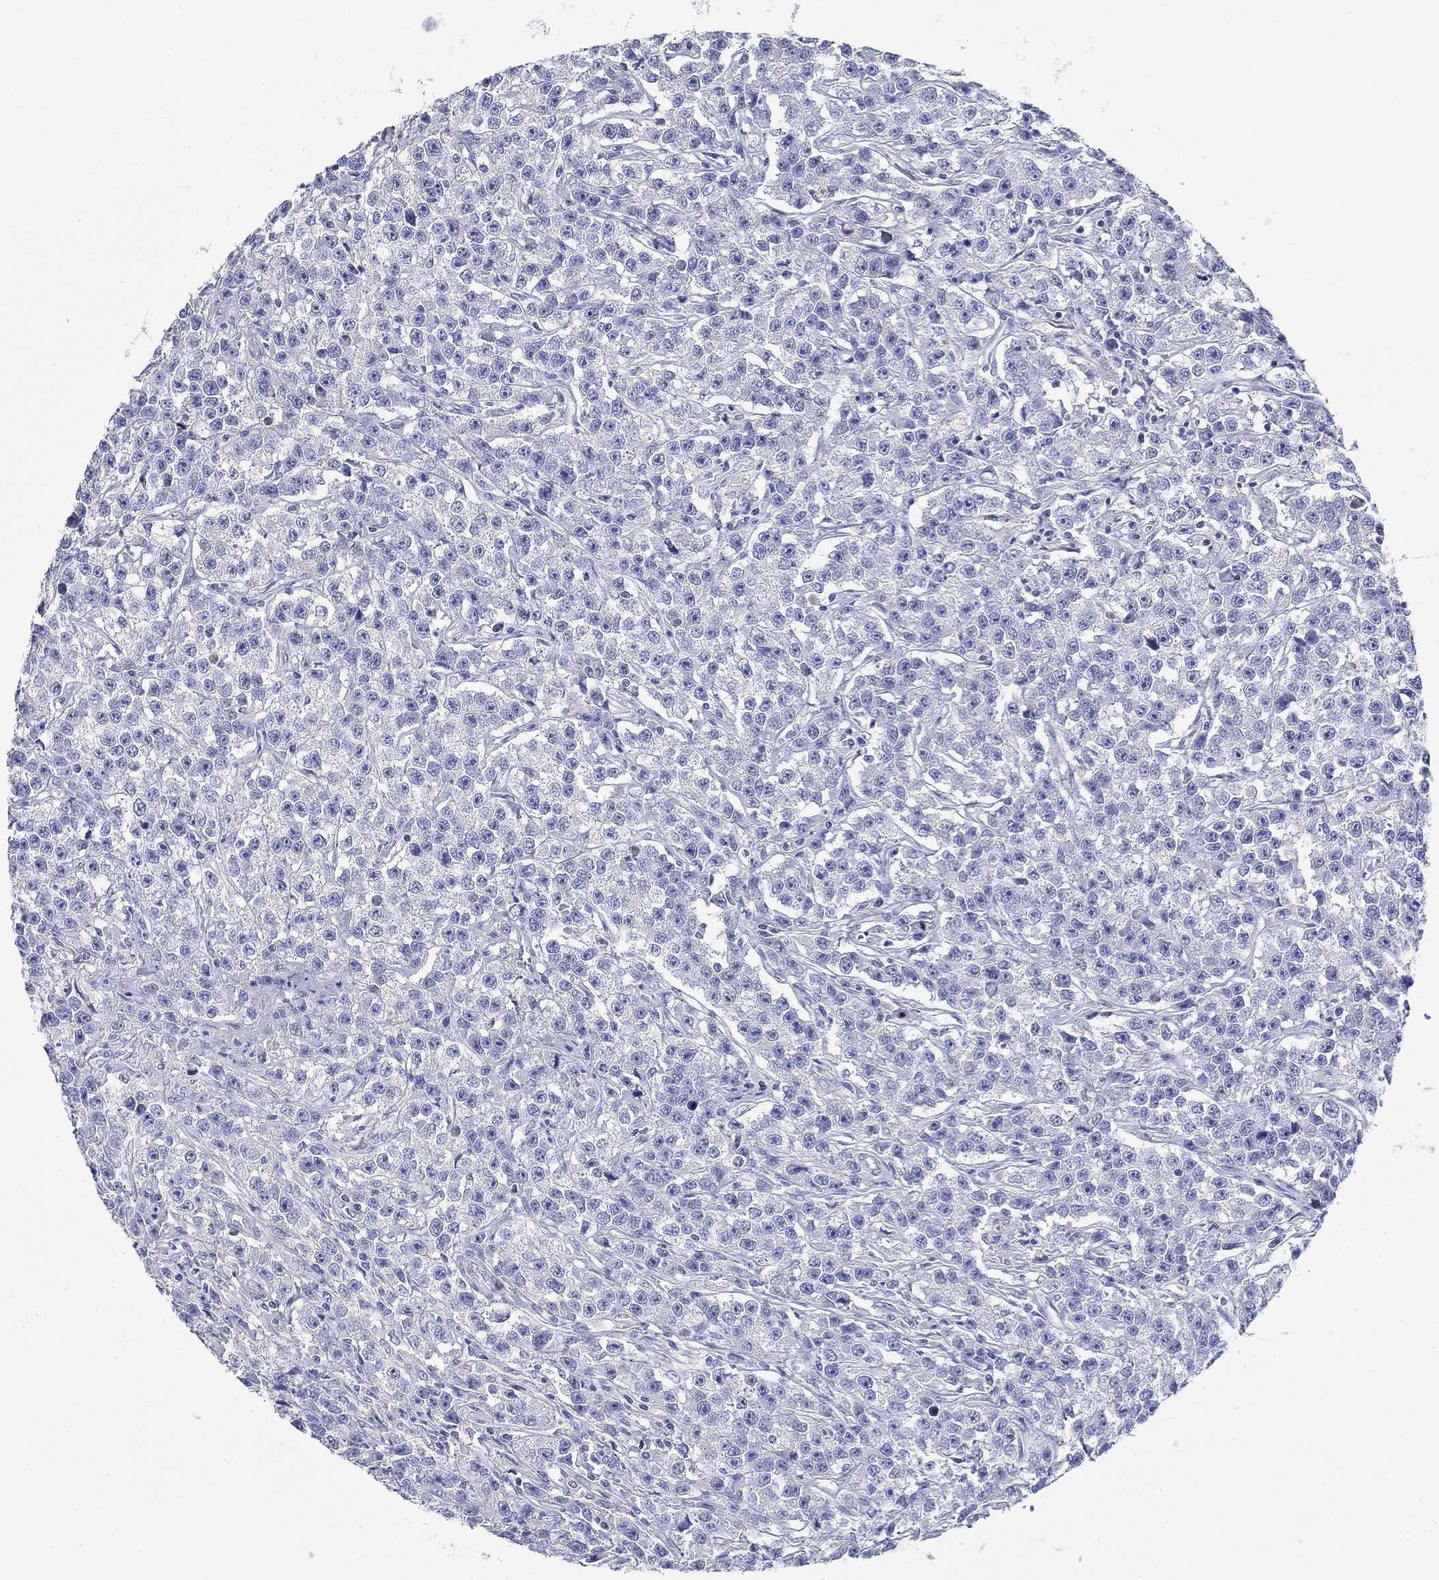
{"staining": {"intensity": "negative", "quantity": "none", "location": "none"}, "tissue": "testis cancer", "cell_type": "Tumor cells", "image_type": "cancer", "snomed": [{"axis": "morphology", "description": "Seminoma, NOS"}, {"axis": "topography", "description": "Testis"}], "caption": "Testis cancer was stained to show a protein in brown. There is no significant expression in tumor cells.", "gene": "CD40LG", "patient": {"sex": "male", "age": 59}}